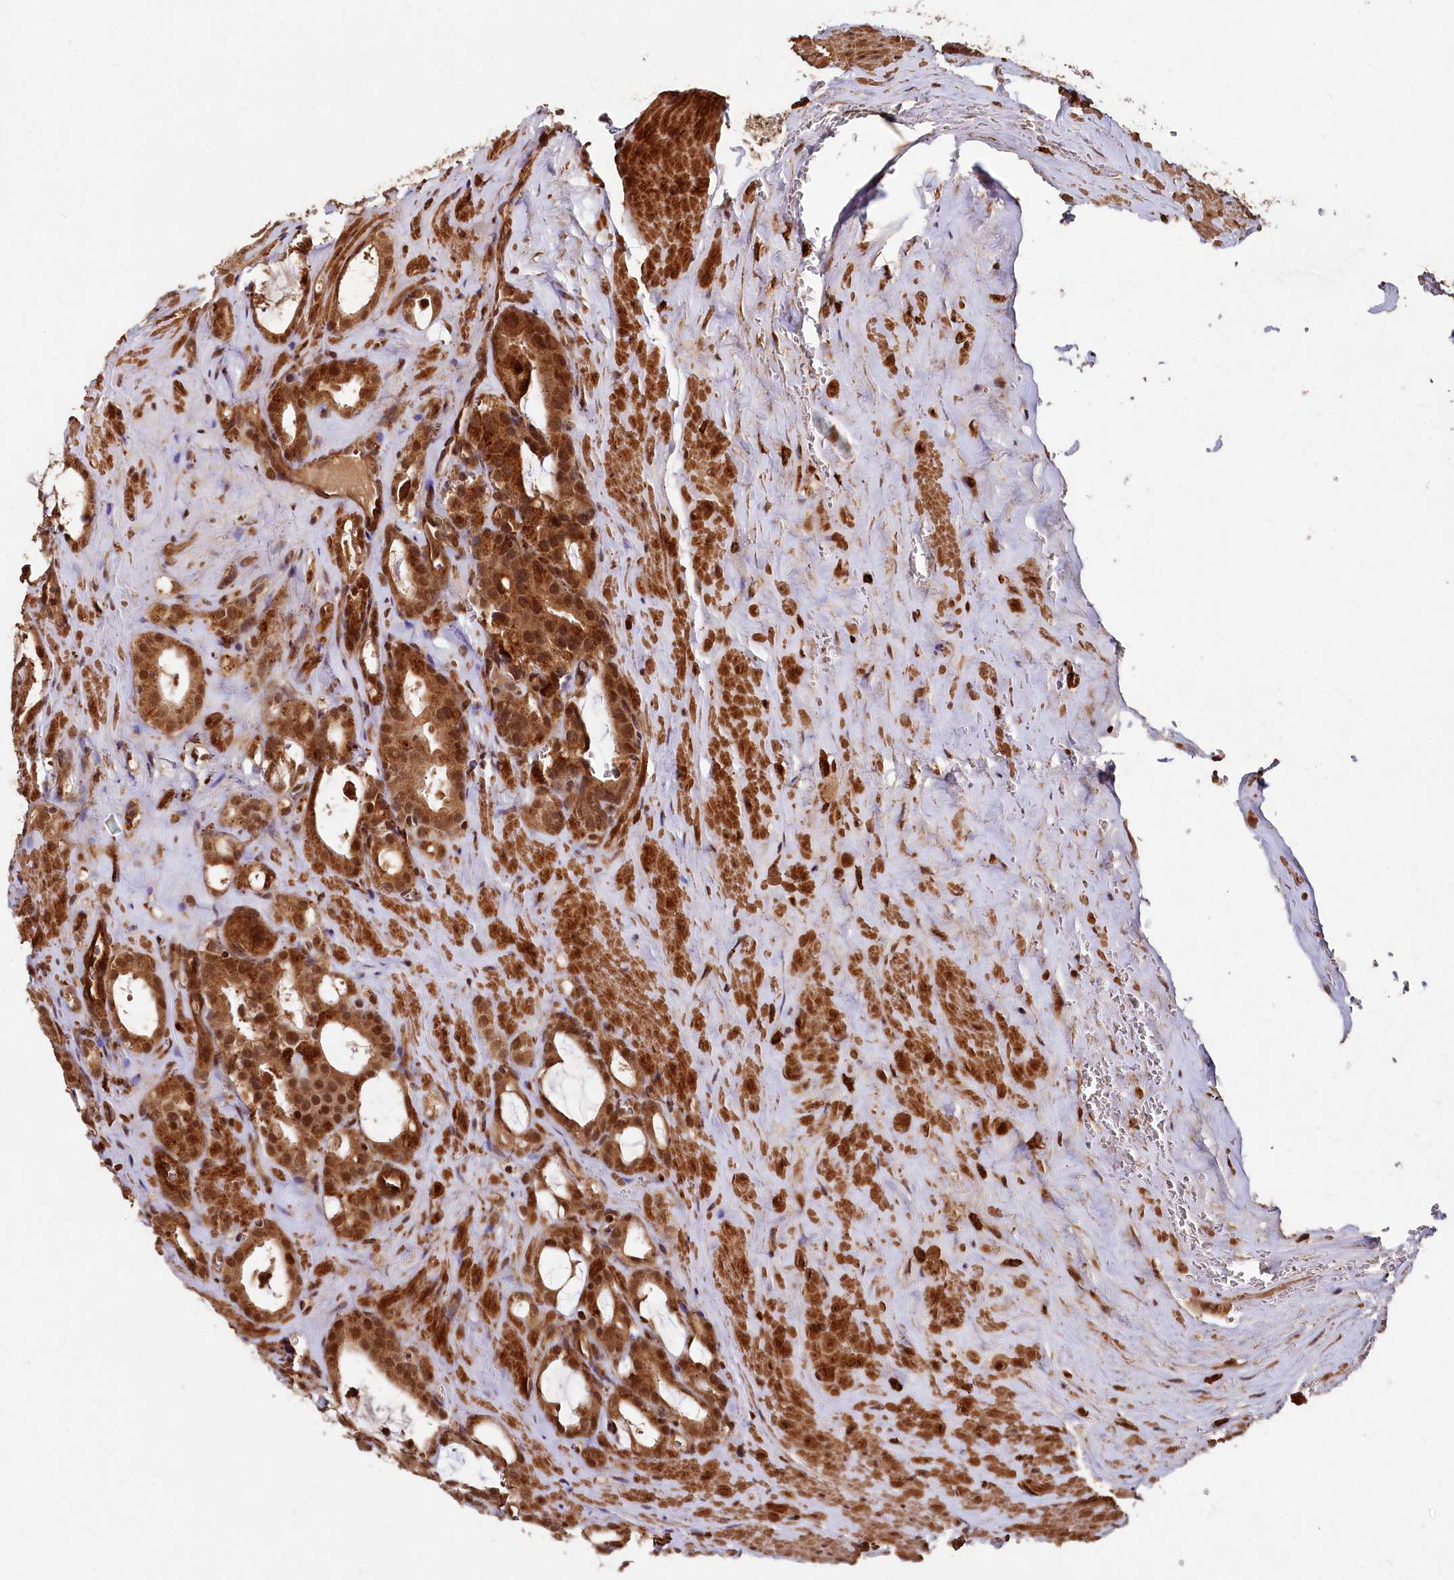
{"staining": {"intensity": "moderate", "quantity": ">75%", "location": "cytoplasmic/membranous,nuclear"}, "tissue": "prostate cancer", "cell_type": "Tumor cells", "image_type": "cancer", "snomed": [{"axis": "morphology", "description": "Adenocarcinoma, High grade"}, {"axis": "topography", "description": "Prostate"}], "caption": "Brown immunohistochemical staining in prostate cancer (adenocarcinoma (high-grade)) displays moderate cytoplasmic/membranous and nuclear expression in about >75% of tumor cells.", "gene": "TRIM23", "patient": {"sex": "male", "age": 72}}